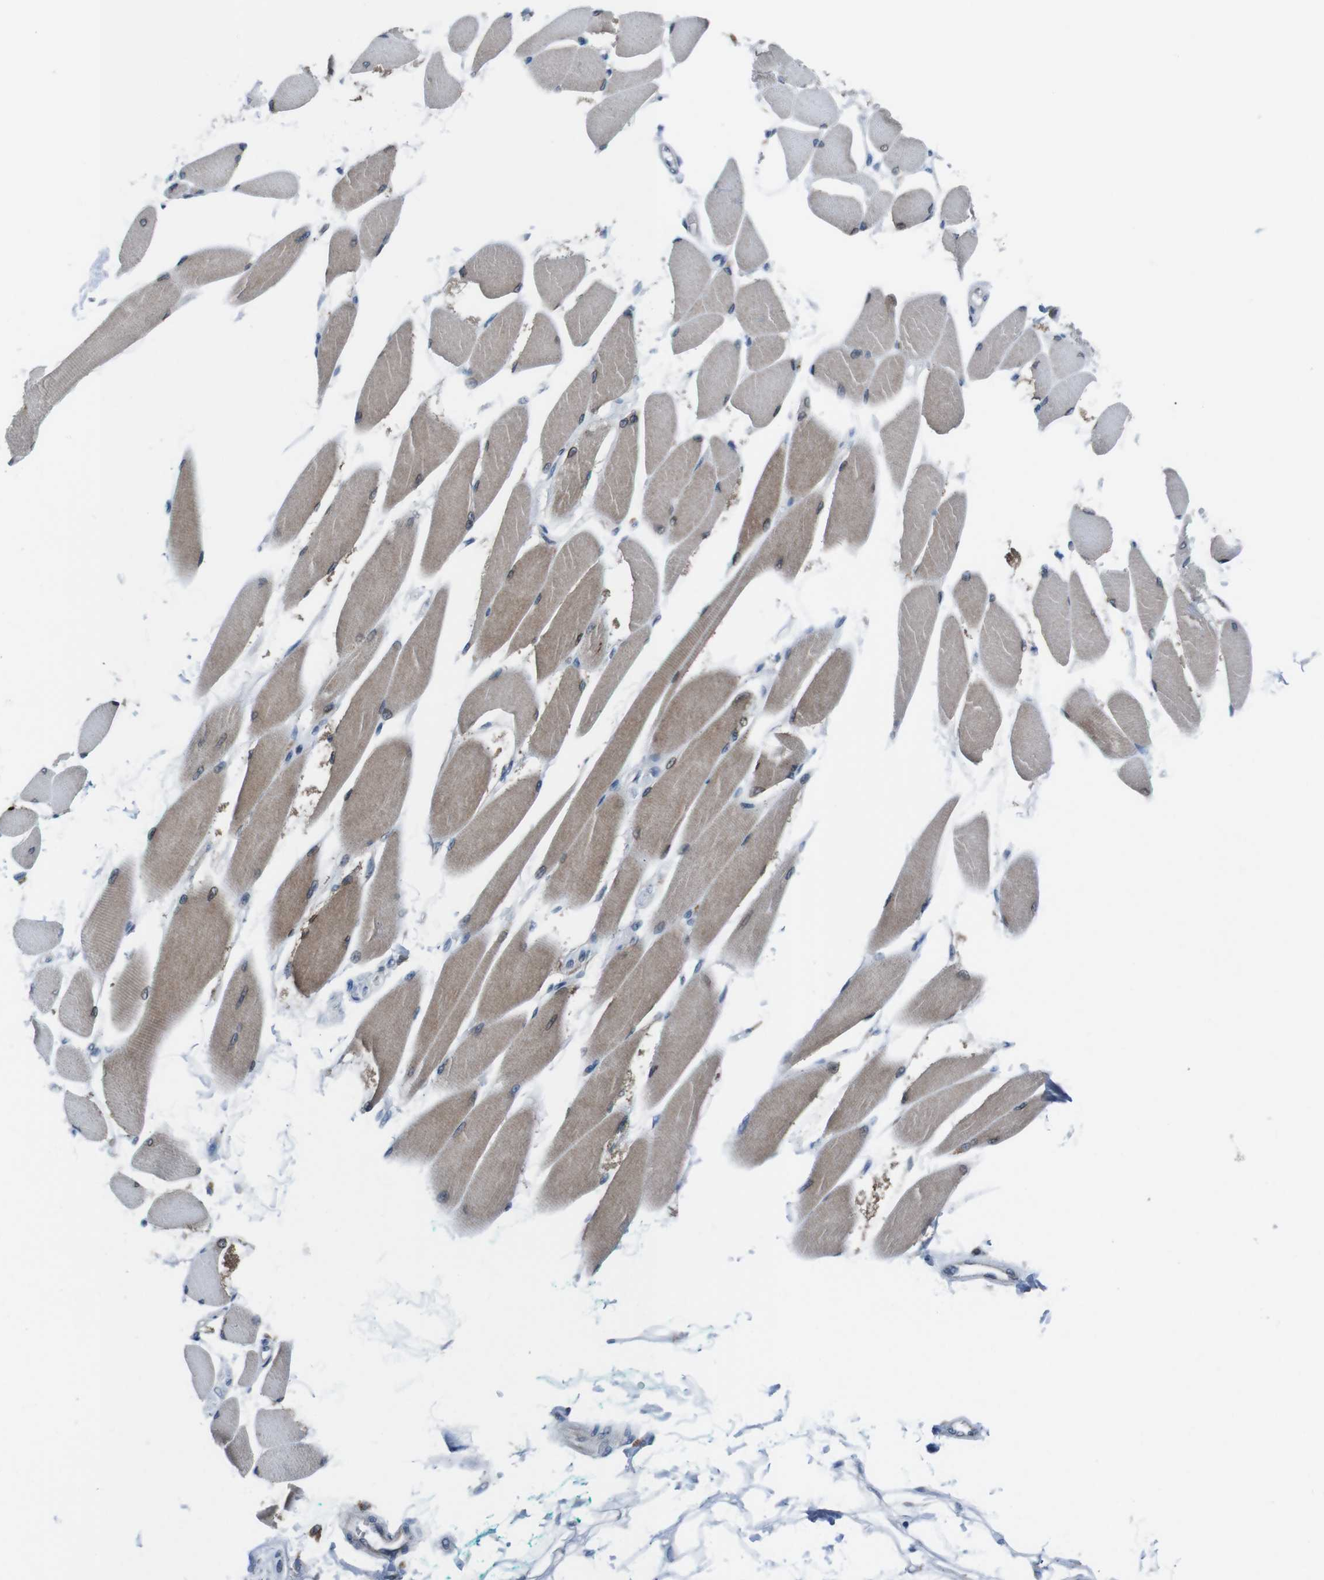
{"staining": {"intensity": "moderate", "quantity": ">75%", "location": "cytoplasmic/membranous"}, "tissue": "skeletal muscle", "cell_type": "Myocytes", "image_type": "normal", "snomed": [{"axis": "morphology", "description": "Normal tissue, NOS"}, {"axis": "topography", "description": "Skeletal muscle"}, {"axis": "topography", "description": "Oral tissue"}, {"axis": "topography", "description": "Peripheral nerve tissue"}], "caption": "Approximately >75% of myocytes in normal human skeletal muscle demonstrate moderate cytoplasmic/membranous protein positivity as visualized by brown immunohistochemical staining.", "gene": "CDH22", "patient": {"sex": "female", "age": 84}}